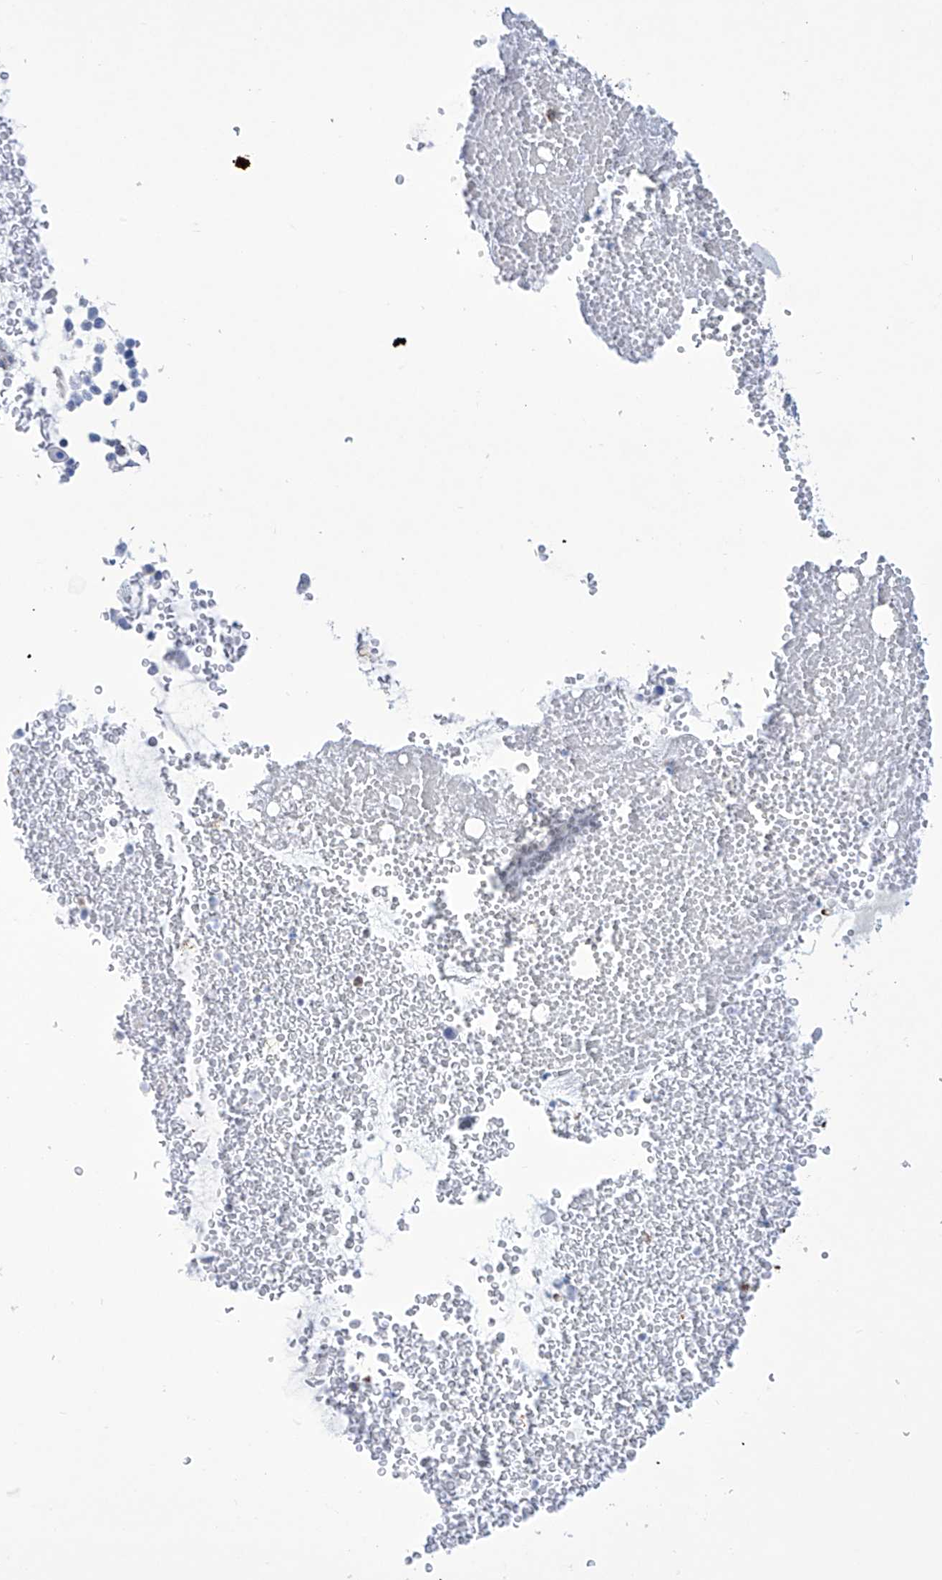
{"staining": {"intensity": "weak", "quantity": "25%-75%", "location": "cytoplasmic/membranous"}, "tissue": "bronchus", "cell_type": "Respiratory epithelial cells", "image_type": "normal", "snomed": [{"axis": "morphology", "description": "Normal tissue, NOS"}, {"axis": "morphology", "description": "Squamous cell carcinoma, NOS"}, {"axis": "topography", "description": "Lymph node"}, {"axis": "topography", "description": "Bronchus"}, {"axis": "topography", "description": "Lung"}], "caption": "A high-resolution photomicrograph shows immunohistochemistry staining of benign bronchus, which demonstrates weak cytoplasmic/membranous expression in approximately 25%-75% of respiratory epithelial cells. The staining was performed using DAB, with brown indicating positive protein expression. Nuclei are stained blue with hematoxylin.", "gene": "ALDH6A1", "patient": {"sex": "male", "age": 66}}